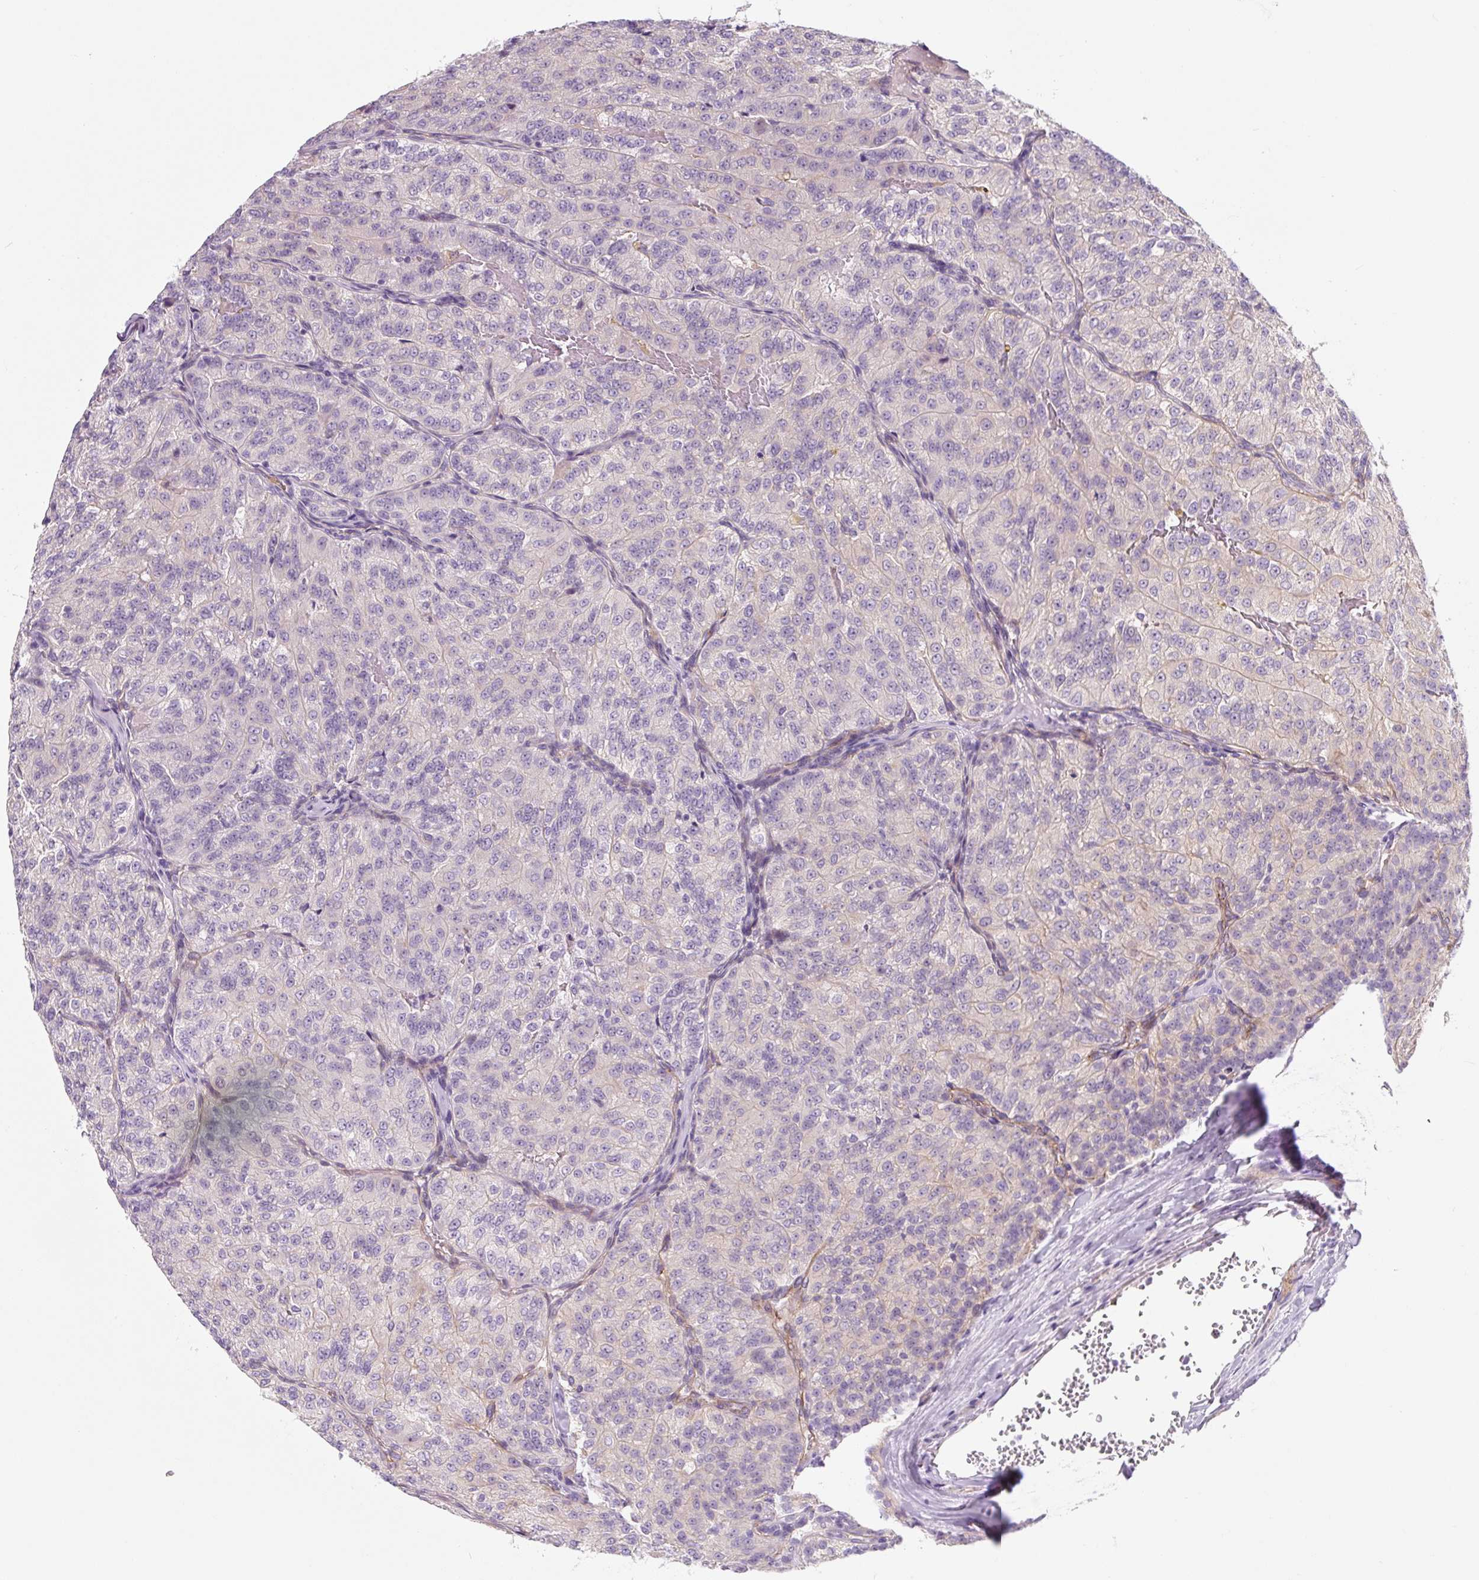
{"staining": {"intensity": "negative", "quantity": "none", "location": "none"}, "tissue": "renal cancer", "cell_type": "Tumor cells", "image_type": "cancer", "snomed": [{"axis": "morphology", "description": "Adenocarcinoma, NOS"}, {"axis": "topography", "description": "Kidney"}], "caption": "Human adenocarcinoma (renal) stained for a protein using immunohistochemistry shows no positivity in tumor cells.", "gene": "CCL25", "patient": {"sex": "female", "age": 63}}